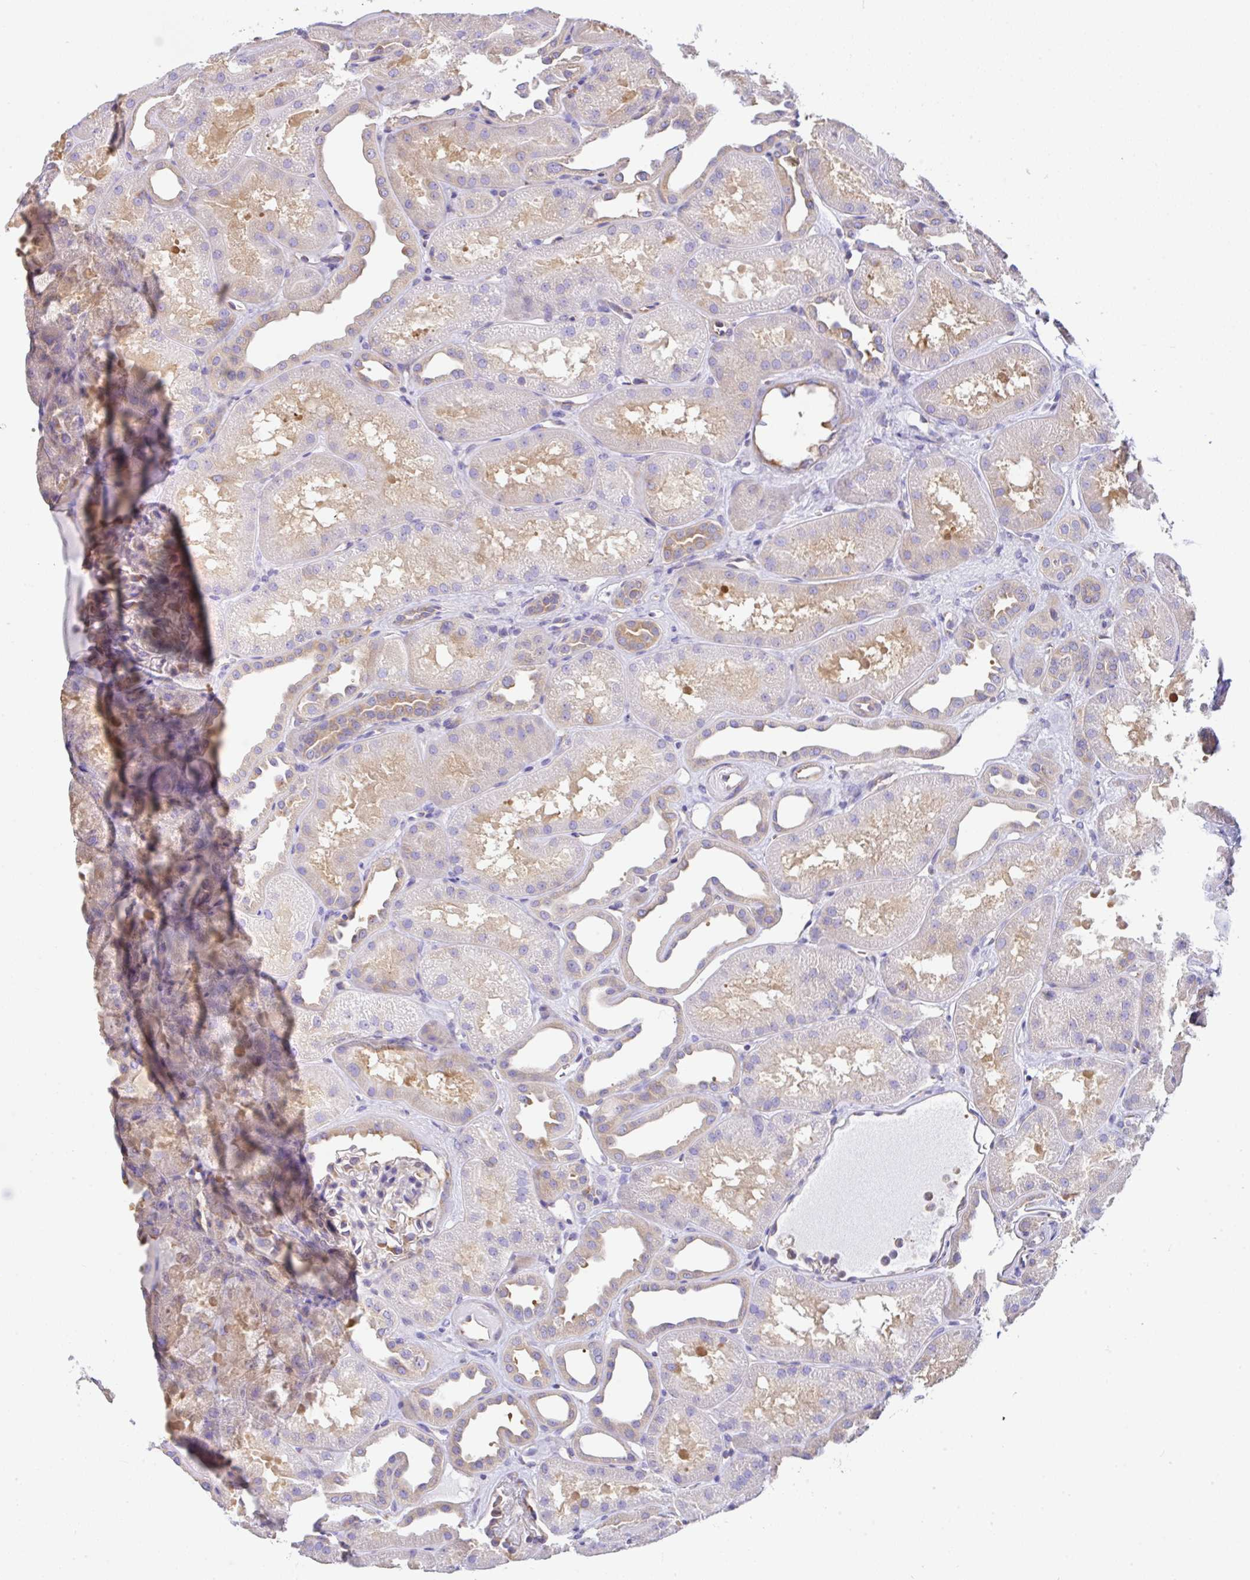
{"staining": {"intensity": "weak", "quantity": "<25%", "location": "cytoplasmic/membranous"}, "tissue": "kidney", "cell_type": "Cells in glomeruli", "image_type": "normal", "snomed": [{"axis": "morphology", "description": "Normal tissue, NOS"}, {"axis": "topography", "description": "Kidney"}], "caption": "This is a histopathology image of IHC staining of benign kidney, which shows no expression in cells in glomeruli.", "gene": "GFPT2", "patient": {"sex": "male", "age": 61}}